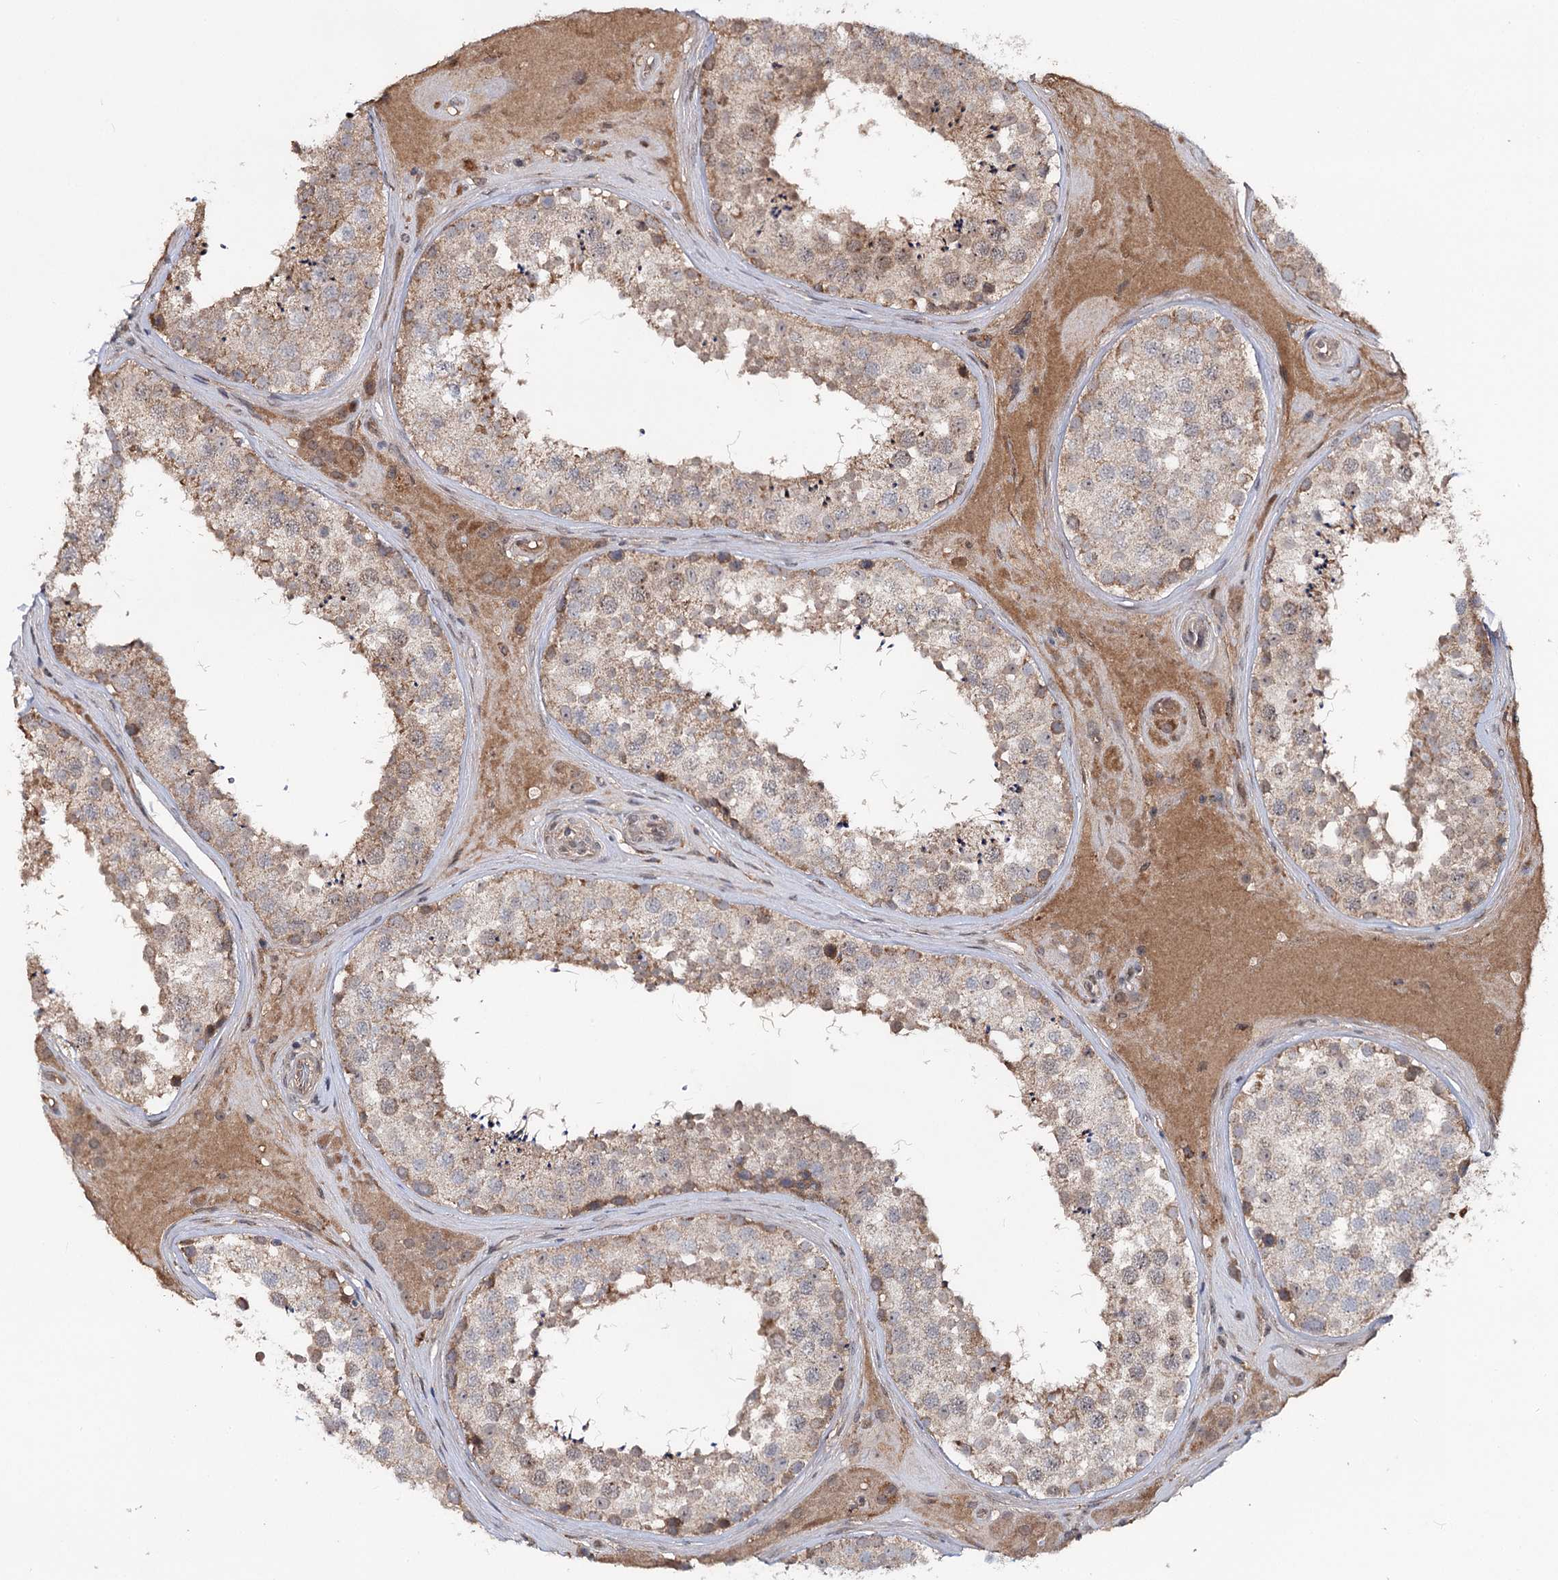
{"staining": {"intensity": "moderate", "quantity": "25%-75%", "location": "cytoplasmic/membranous"}, "tissue": "testis", "cell_type": "Cells in seminiferous ducts", "image_type": "normal", "snomed": [{"axis": "morphology", "description": "Normal tissue, NOS"}, {"axis": "topography", "description": "Testis"}], "caption": "Protein expression analysis of normal human testis reveals moderate cytoplasmic/membranous staining in approximately 25%-75% of cells in seminiferous ducts. Nuclei are stained in blue.", "gene": "MSANTD2", "patient": {"sex": "male", "age": 46}}